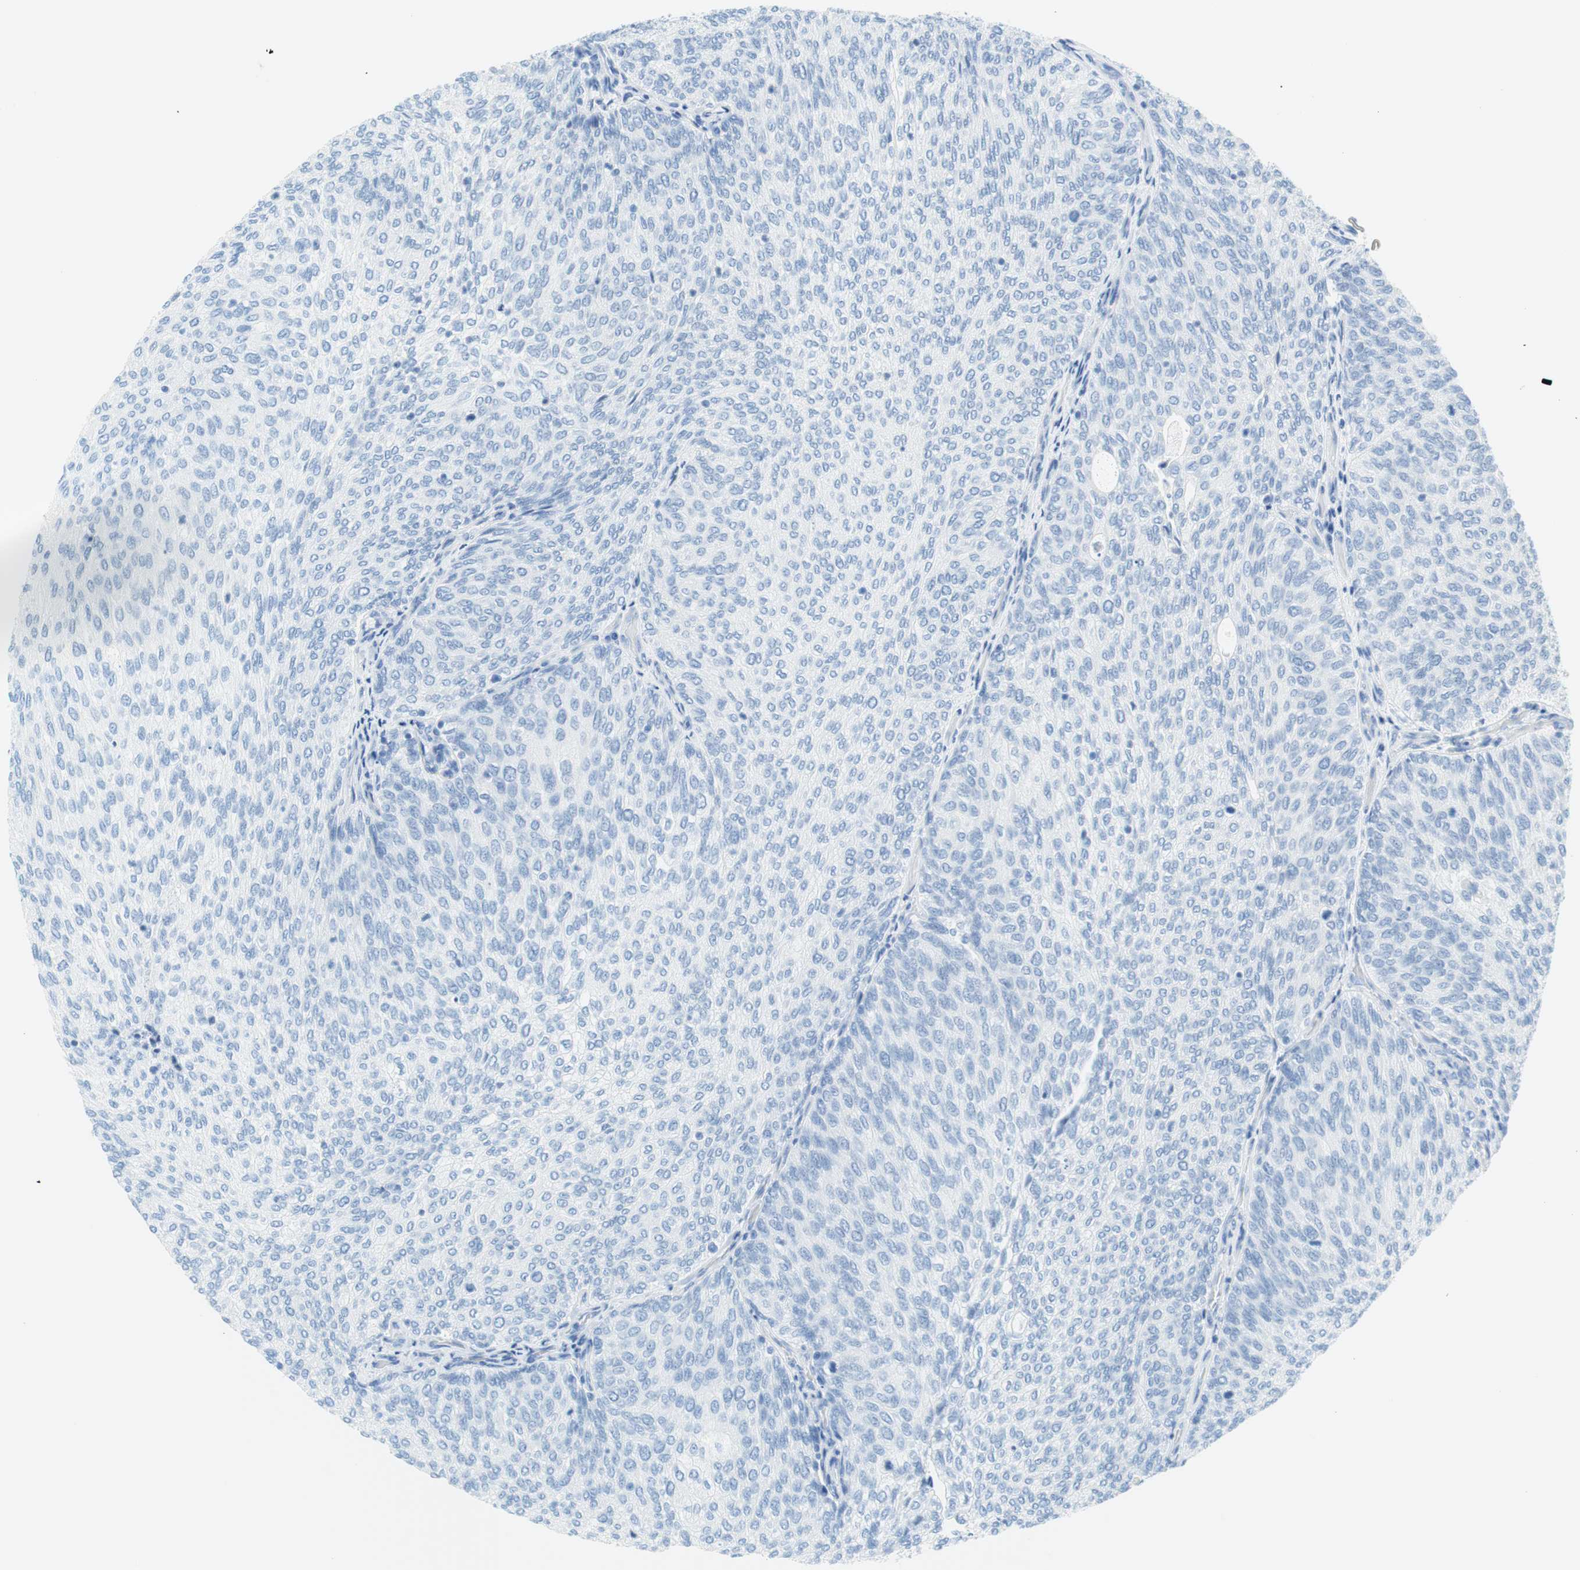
{"staining": {"intensity": "negative", "quantity": "none", "location": "none"}, "tissue": "urothelial cancer", "cell_type": "Tumor cells", "image_type": "cancer", "snomed": [{"axis": "morphology", "description": "Urothelial carcinoma, Low grade"}, {"axis": "topography", "description": "Urinary bladder"}], "caption": "Immunohistochemical staining of urothelial cancer displays no significant positivity in tumor cells.", "gene": "MYH1", "patient": {"sex": "female", "age": 79}}